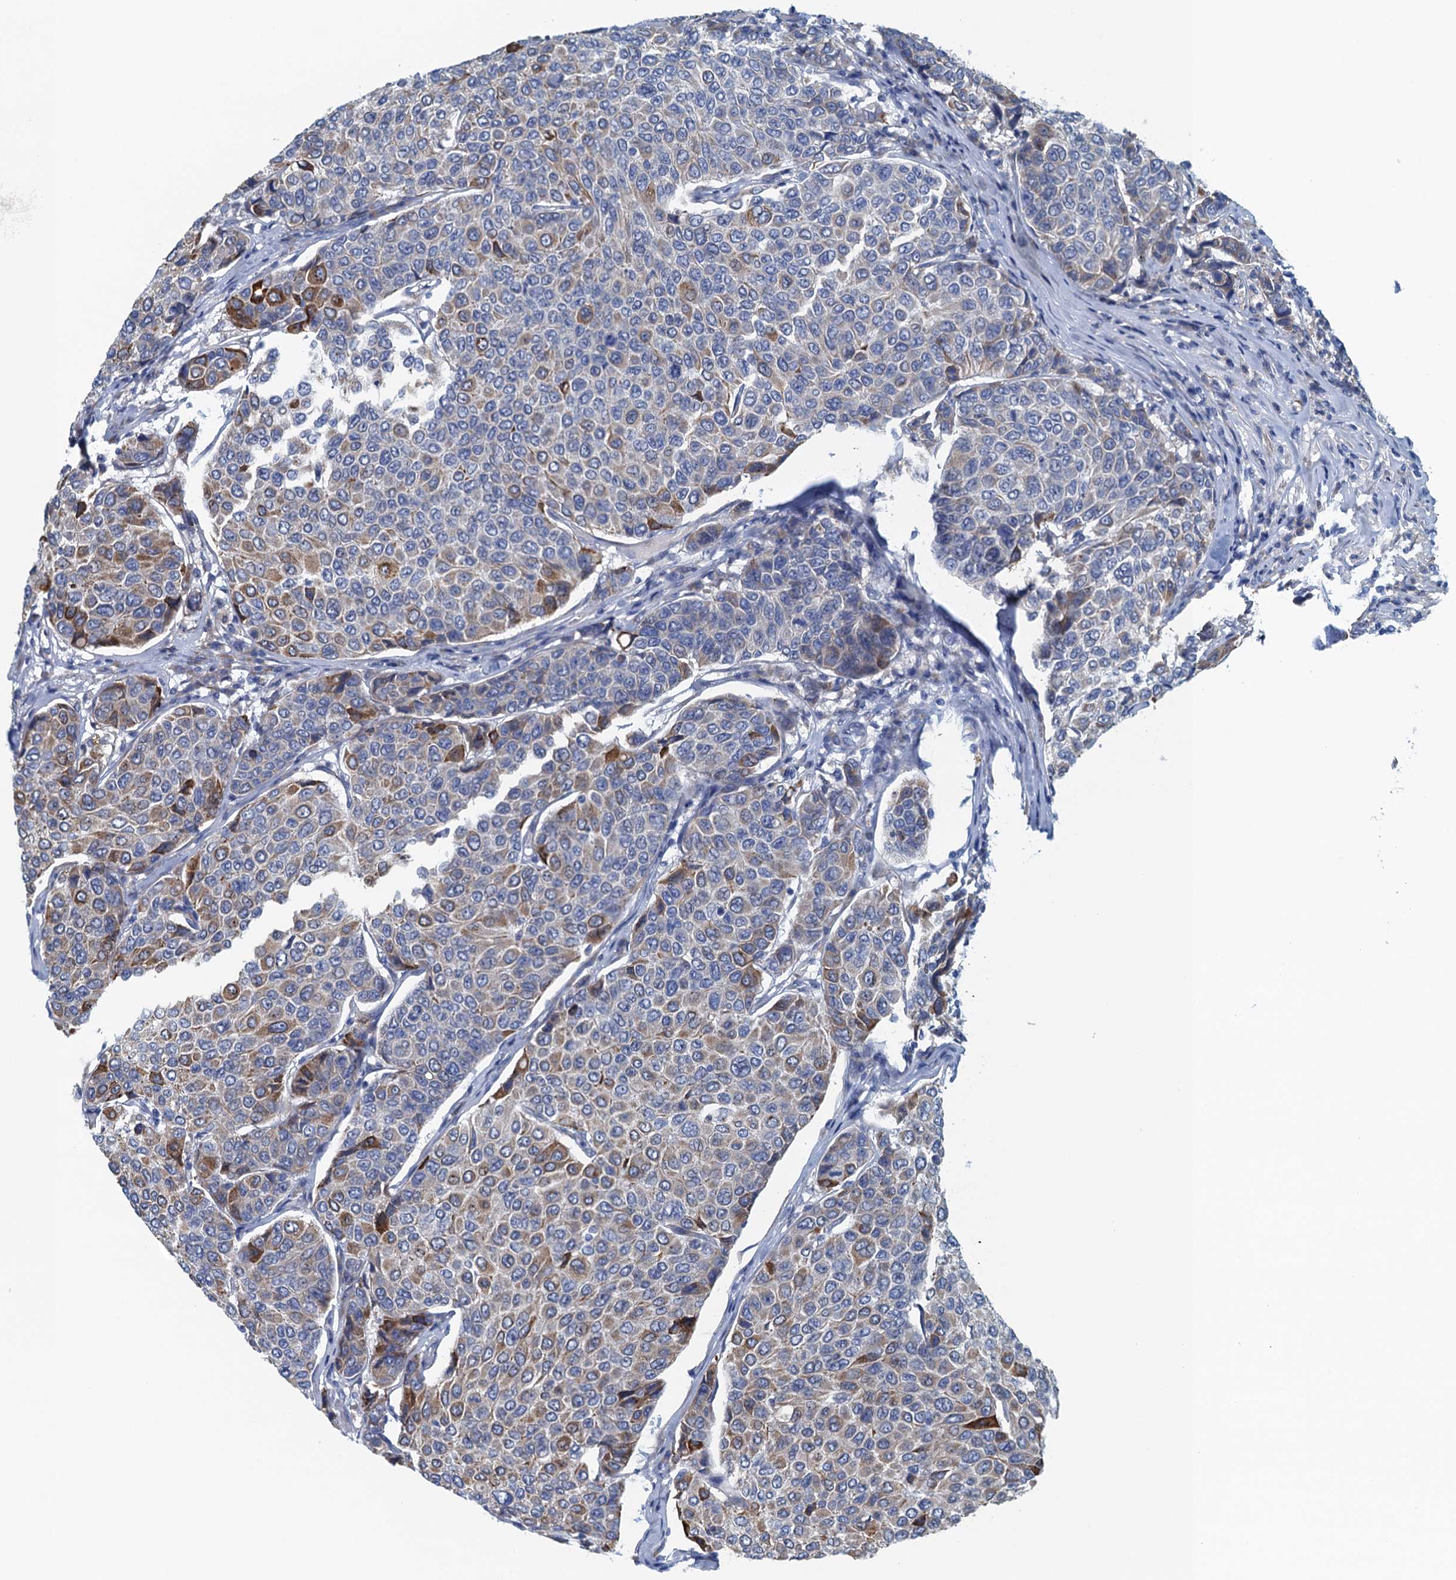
{"staining": {"intensity": "moderate", "quantity": "<25%", "location": "cytoplasmic/membranous"}, "tissue": "breast cancer", "cell_type": "Tumor cells", "image_type": "cancer", "snomed": [{"axis": "morphology", "description": "Duct carcinoma"}, {"axis": "topography", "description": "Breast"}], "caption": "The immunohistochemical stain shows moderate cytoplasmic/membranous expression in tumor cells of breast cancer tissue. (IHC, brightfield microscopy, high magnification).", "gene": "C10orf88", "patient": {"sex": "female", "age": 55}}